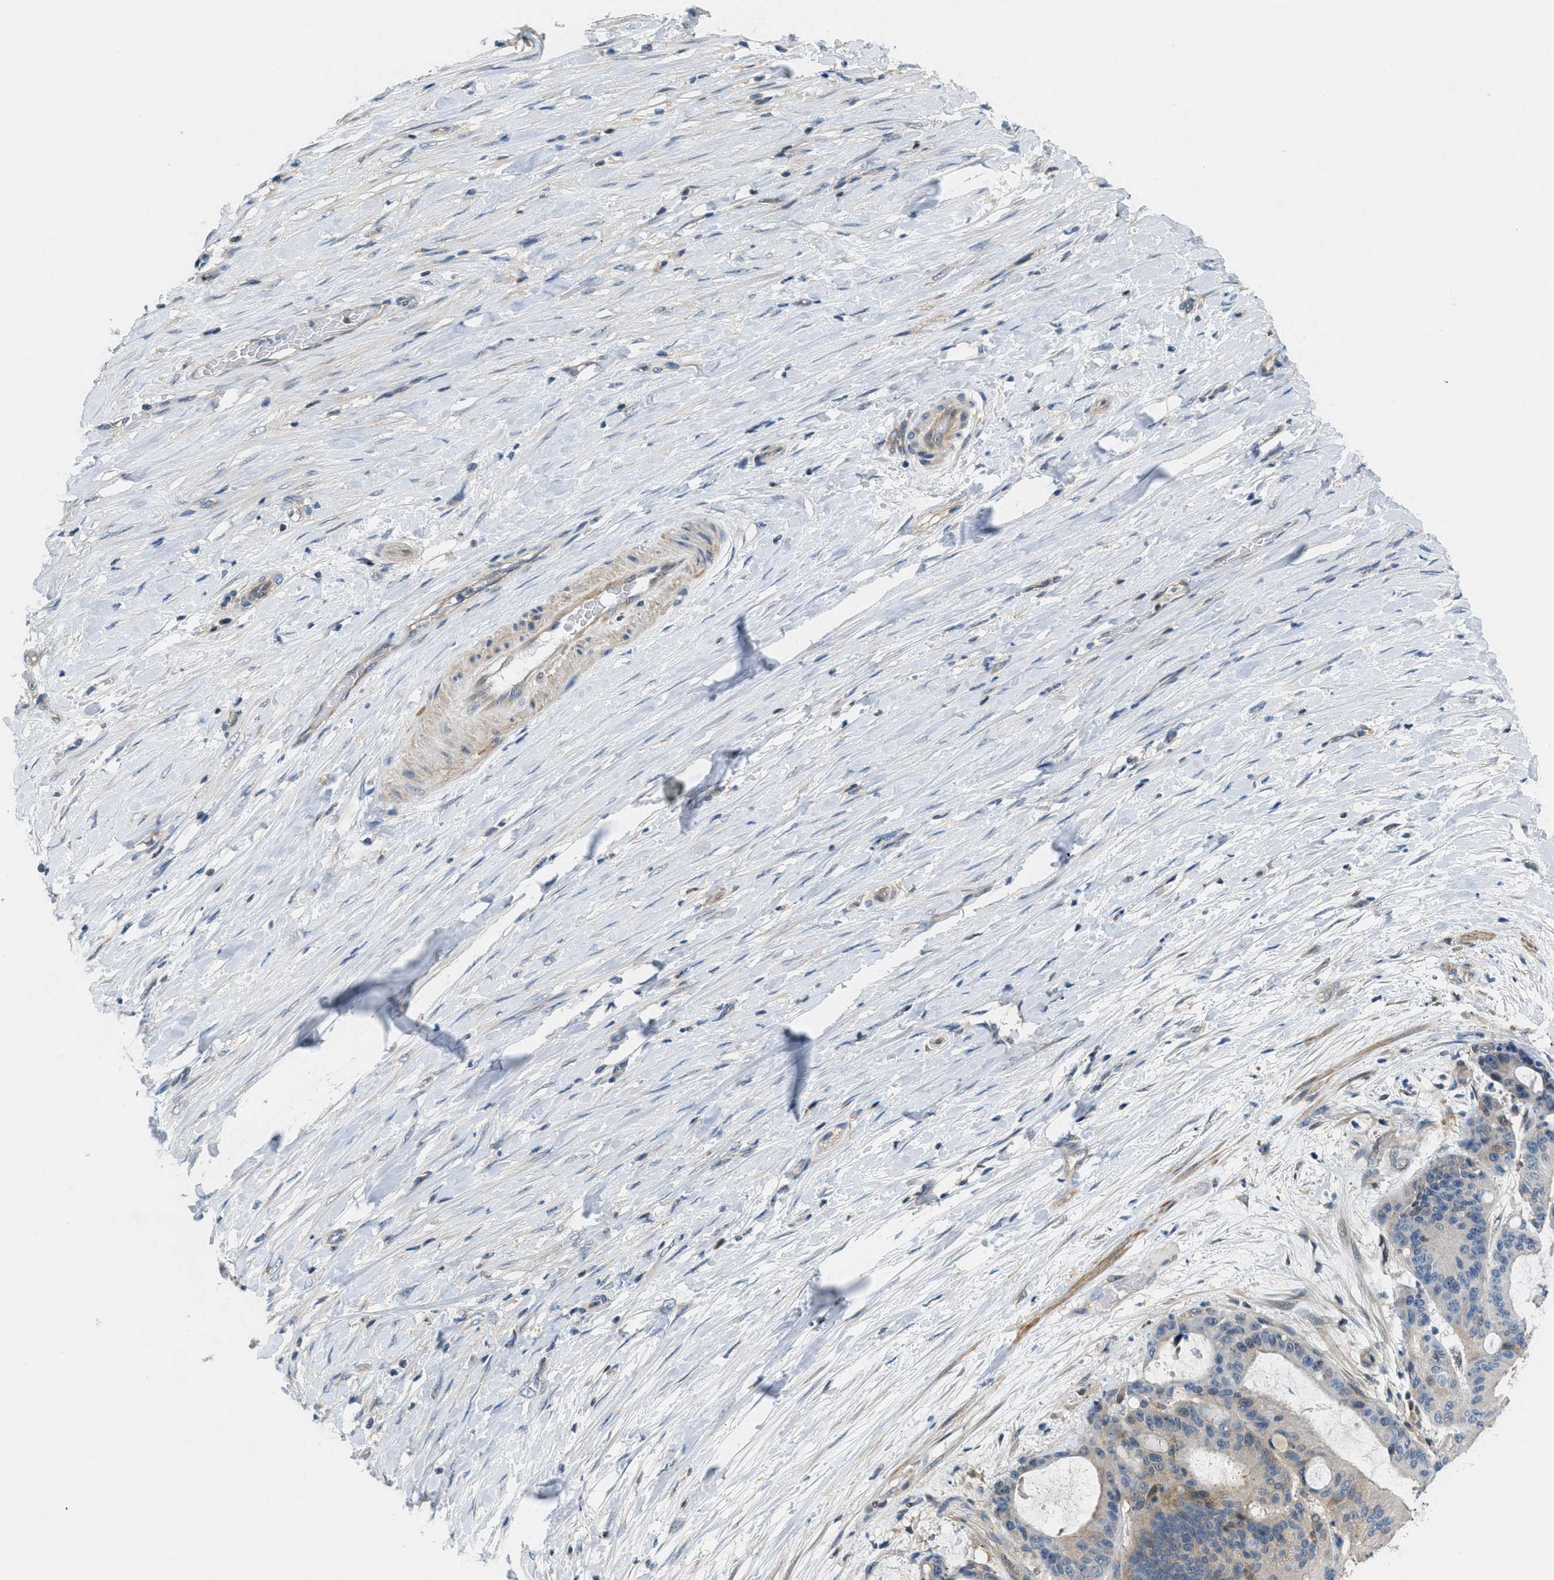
{"staining": {"intensity": "moderate", "quantity": "<25%", "location": "cytoplasmic/membranous"}, "tissue": "liver cancer", "cell_type": "Tumor cells", "image_type": "cancer", "snomed": [{"axis": "morphology", "description": "Cholangiocarcinoma"}, {"axis": "topography", "description": "Liver"}], "caption": "Approximately <25% of tumor cells in liver cancer (cholangiocarcinoma) exhibit moderate cytoplasmic/membranous protein positivity as visualized by brown immunohistochemical staining.", "gene": "PIP5K1C", "patient": {"sex": "female", "age": 73}}